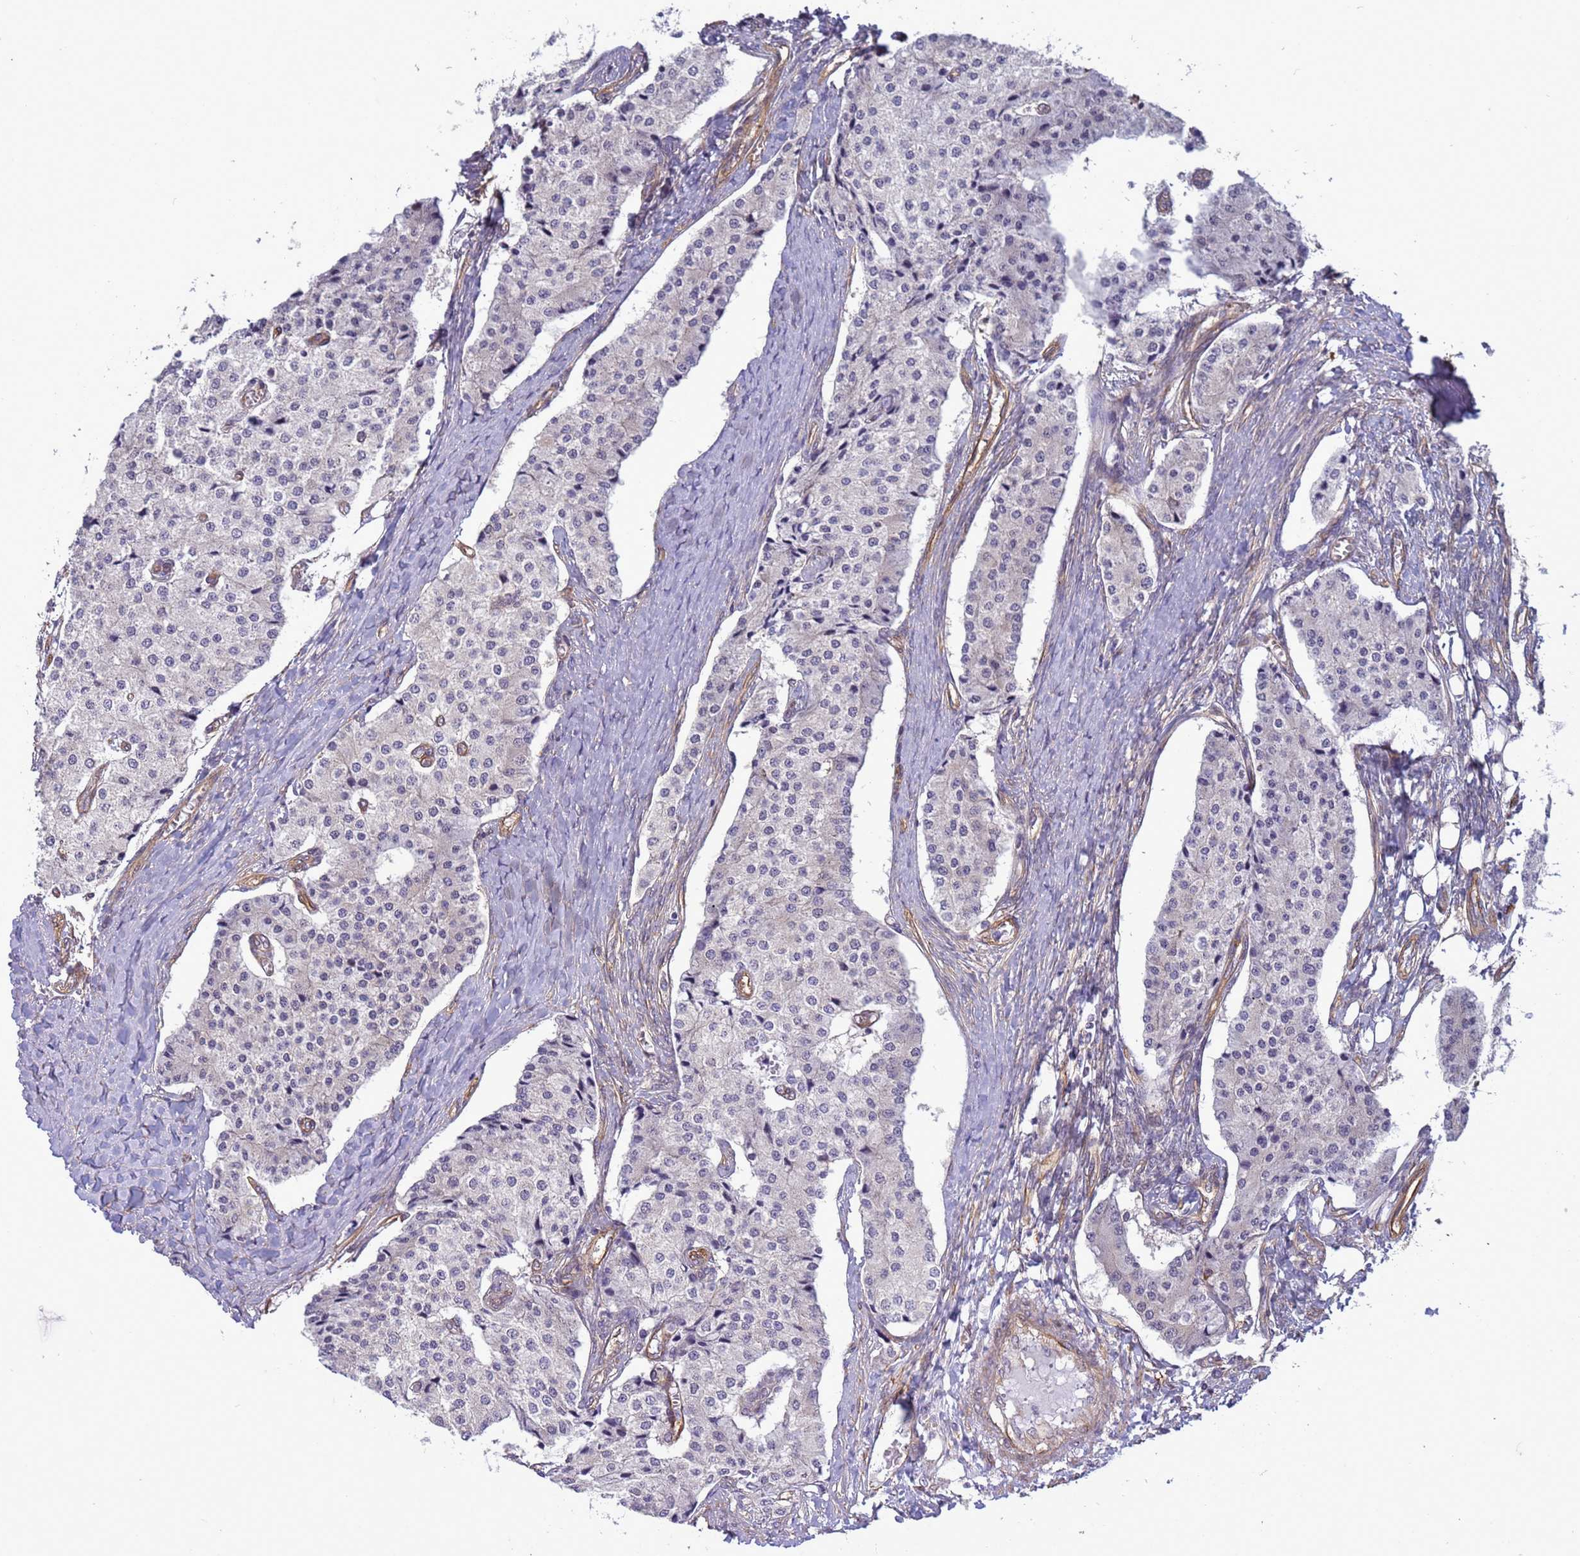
{"staining": {"intensity": "negative", "quantity": "none", "location": "none"}, "tissue": "carcinoid", "cell_type": "Tumor cells", "image_type": "cancer", "snomed": [{"axis": "morphology", "description": "Carcinoid, malignant, NOS"}, {"axis": "topography", "description": "Colon"}], "caption": "This micrograph is of malignant carcinoid stained with immunohistochemistry to label a protein in brown with the nuclei are counter-stained blue. There is no expression in tumor cells. Nuclei are stained in blue.", "gene": "ITGB4", "patient": {"sex": "female", "age": 52}}